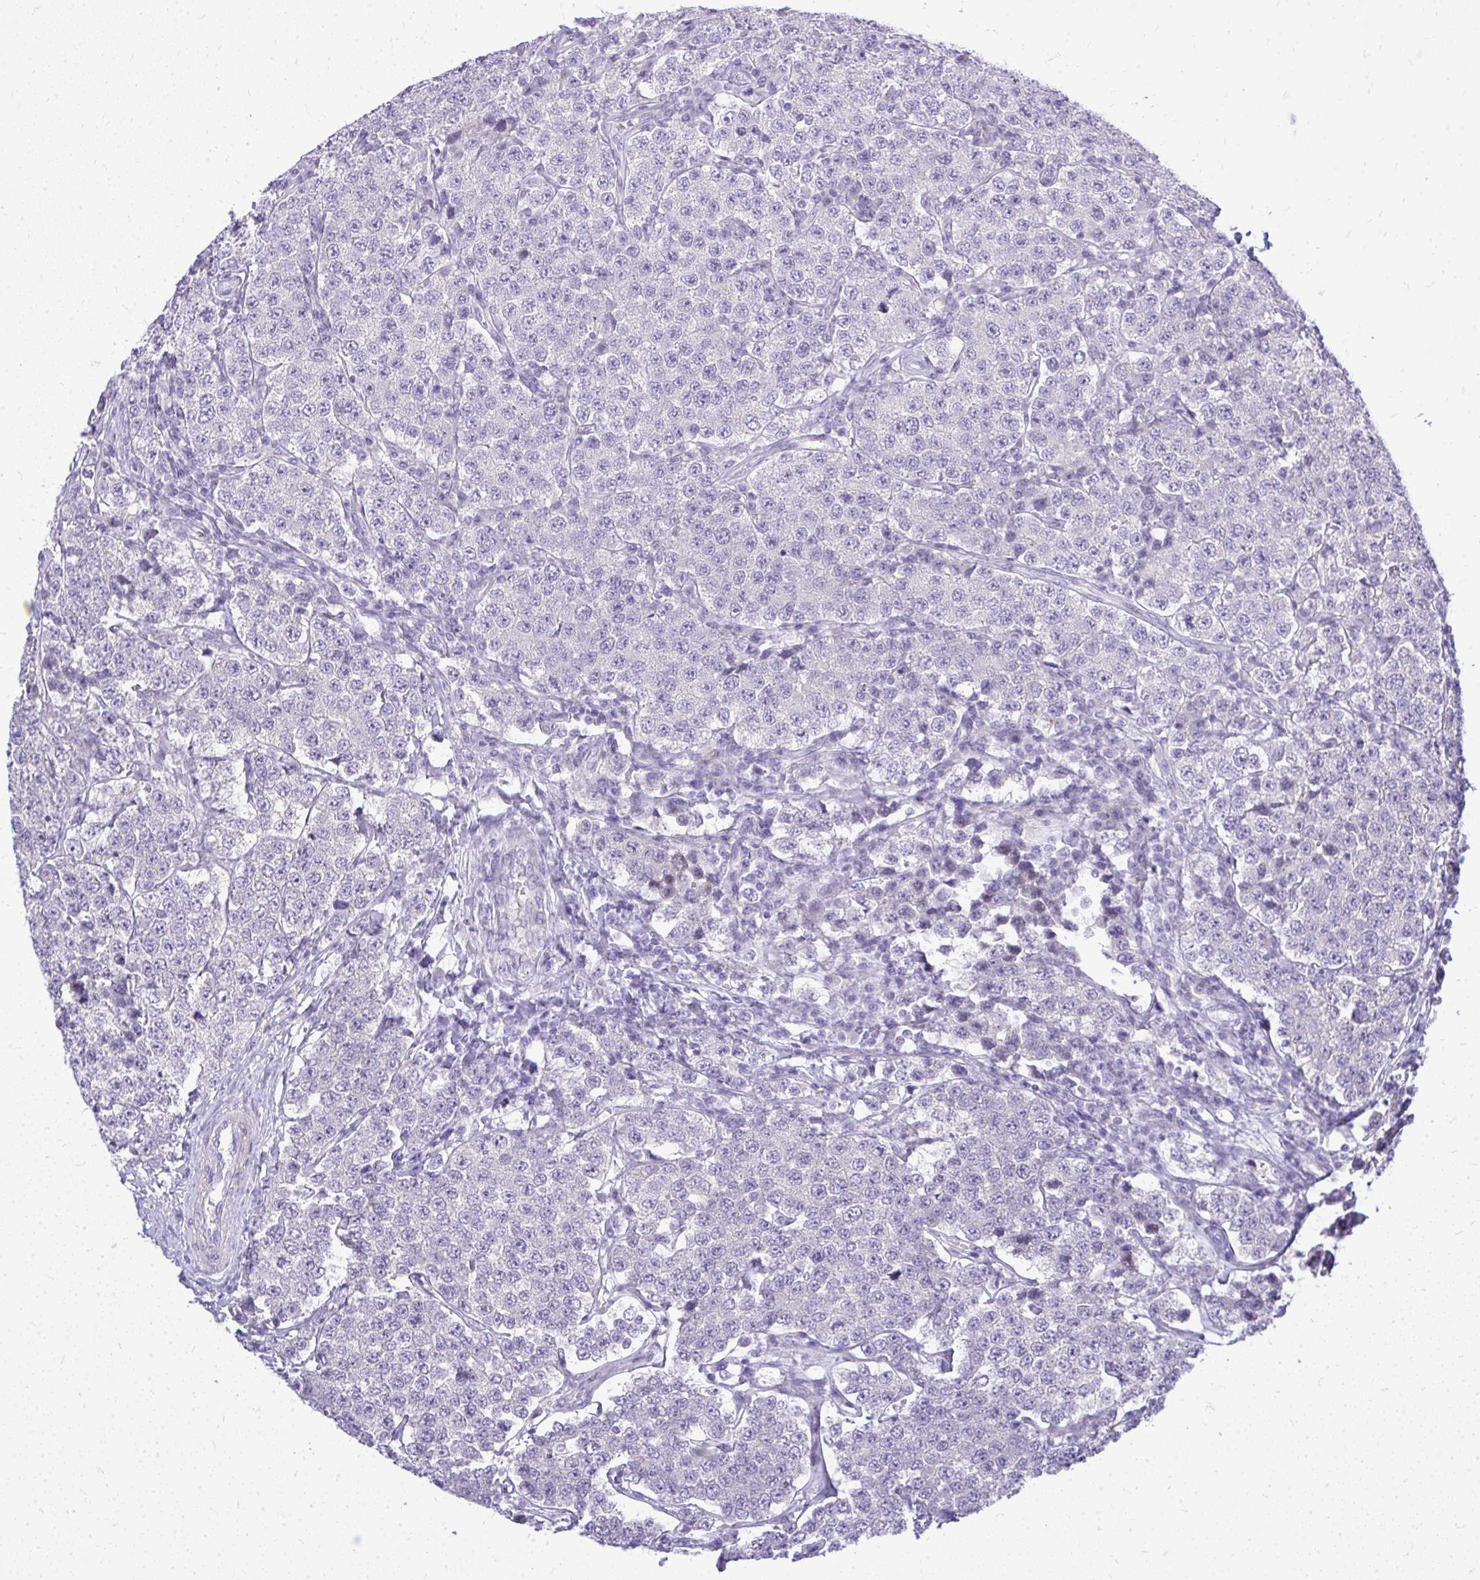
{"staining": {"intensity": "negative", "quantity": "none", "location": "none"}, "tissue": "testis cancer", "cell_type": "Tumor cells", "image_type": "cancer", "snomed": [{"axis": "morphology", "description": "Seminoma, NOS"}, {"axis": "topography", "description": "Testis"}], "caption": "High power microscopy photomicrograph of an immunohistochemistry (IHC) image of testis cancer, revealing no significant staining in tumor cells.", "gene": "OR8D1", "patient": {"sex": "male", "age": 34}}